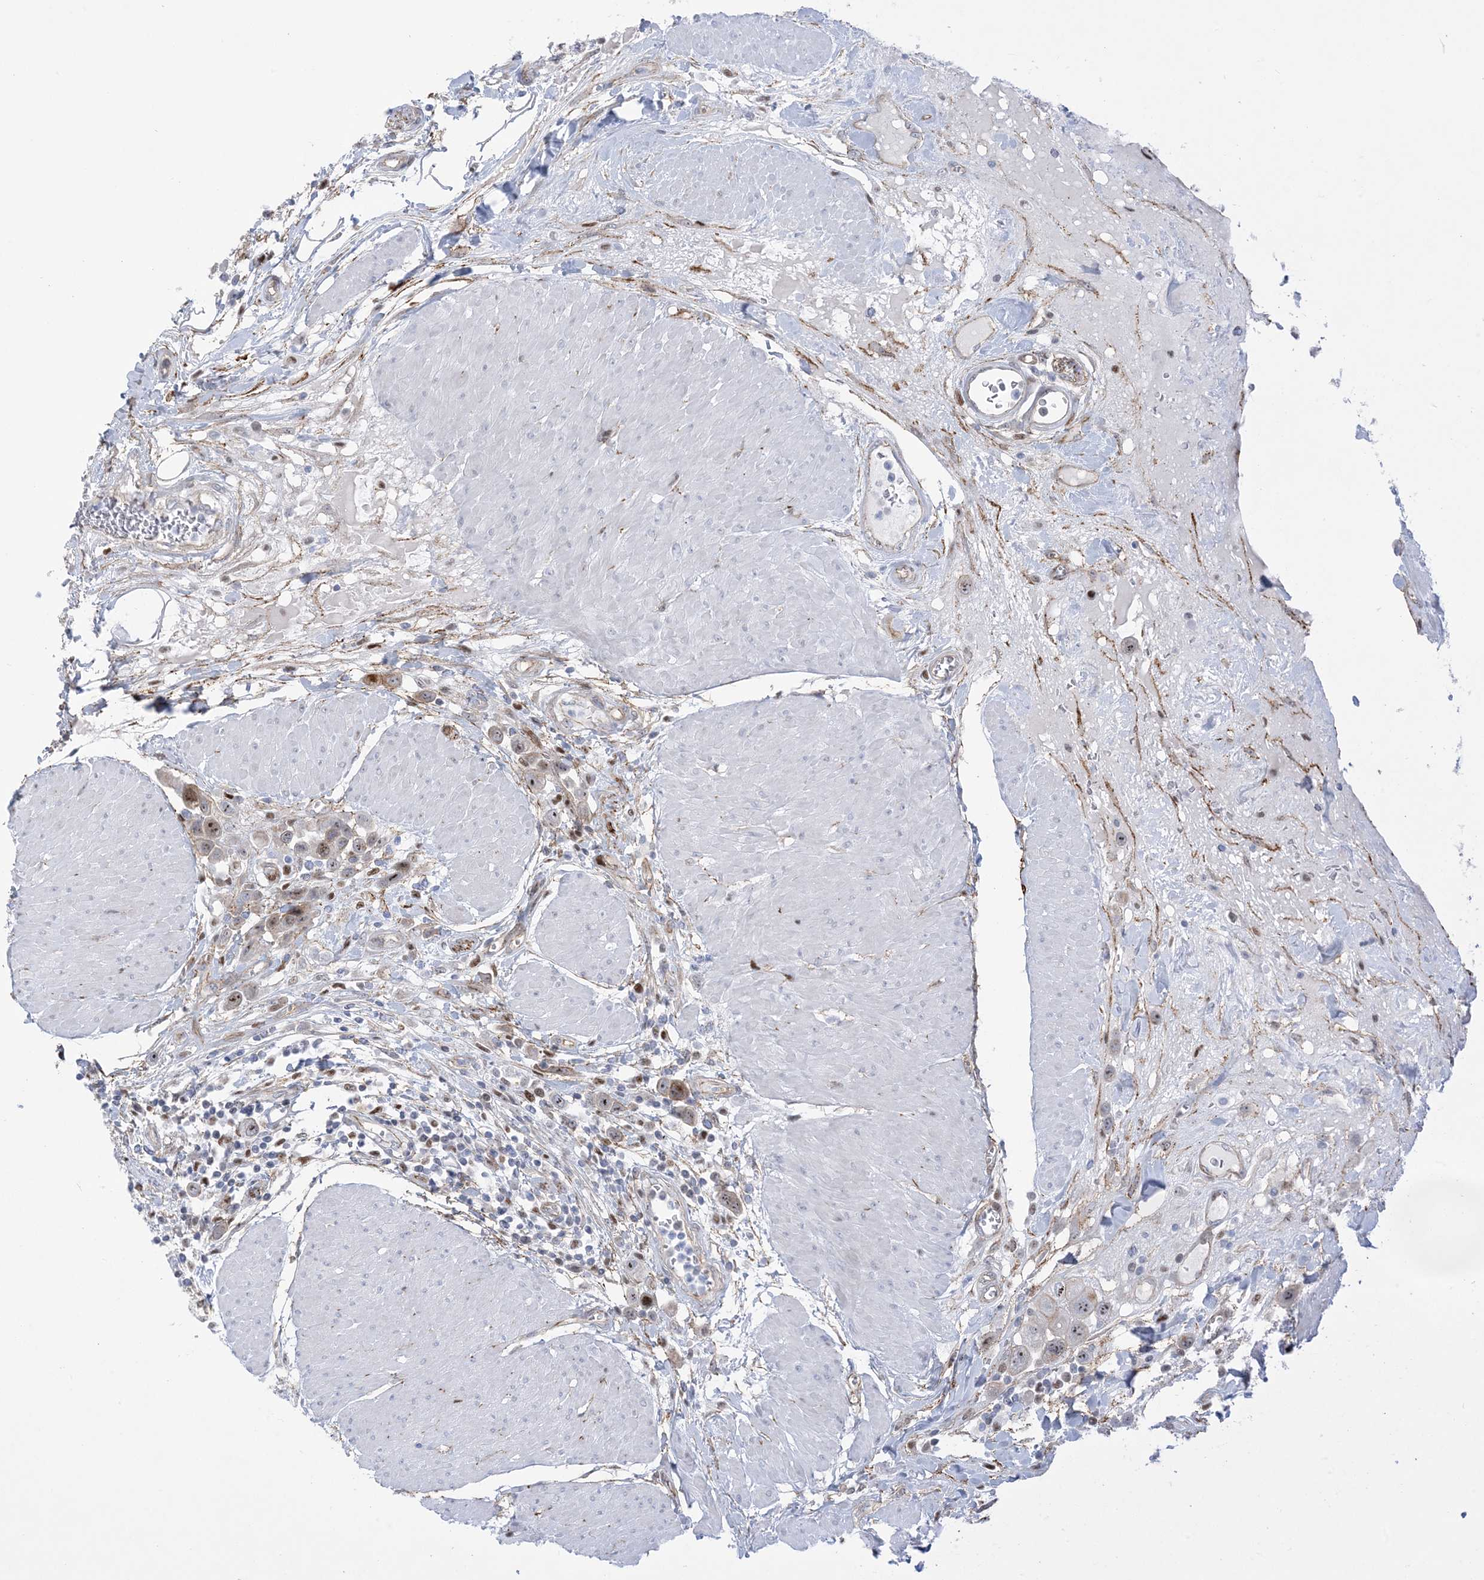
{"staining": {"intensity": "moderate", "quantity": "25%-75%", "location": "cytoplasmic/membranous,nuclear"}, "tissue": "urothelial cancer", "cell_type": "Tumor cells", "image_type": "cancer", "snomed": [{"axis": "morphology", "description": "Urothelial carcinoma, High grade"}, {"axis": "topography", "description": "Urinary bladder"}], "caption": "Moderate cytoplasmic/membranous and nuclear protein expression is identified in approximately 25%-75% of tumor cells in urothelial cancer.", "gene": "MARS2", "patient": {"sex": "male", "age": 50}}